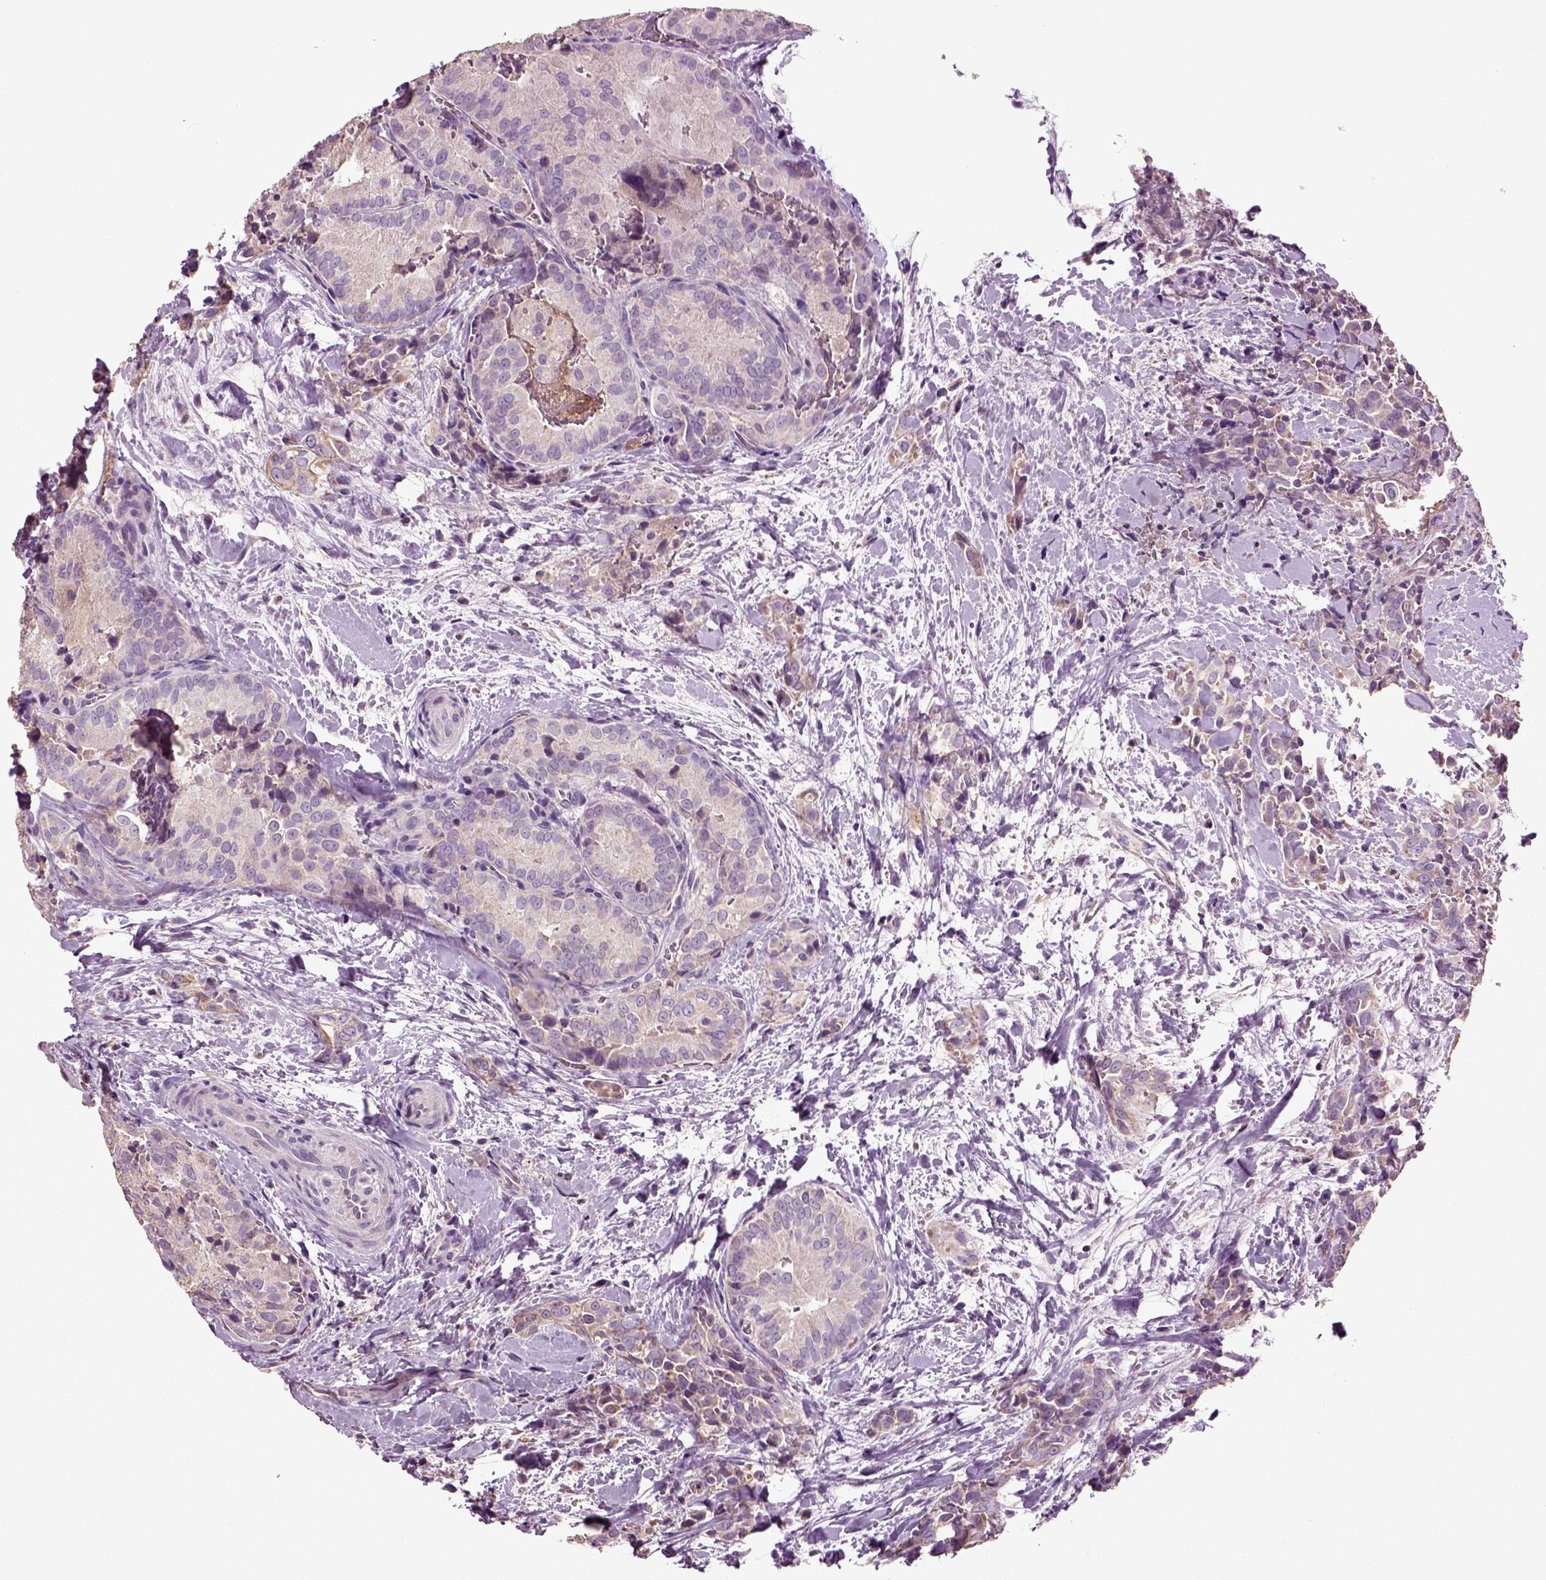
{"staining": {"intensity": "negative", "quantity": "none", "location": "none"}, "tissue": "thyroid cancer", "cell_type": "Tumor cells", "image_type": "cancer", "snomed": [{"axis": "morphology", "description": "Papillary adenocarcinoma, NOS"}, {"axis": "topography", "description": "Thyroid gland"}], "caption": "Tumor cells are negative for protein expression in human thyroid cancer (papillary adenocarcinoma). (DAB immunohistochemistry with hematoxylin counter stain).", "gene": "DEFB118", "patient": {"sex": "male", "age": 61}}